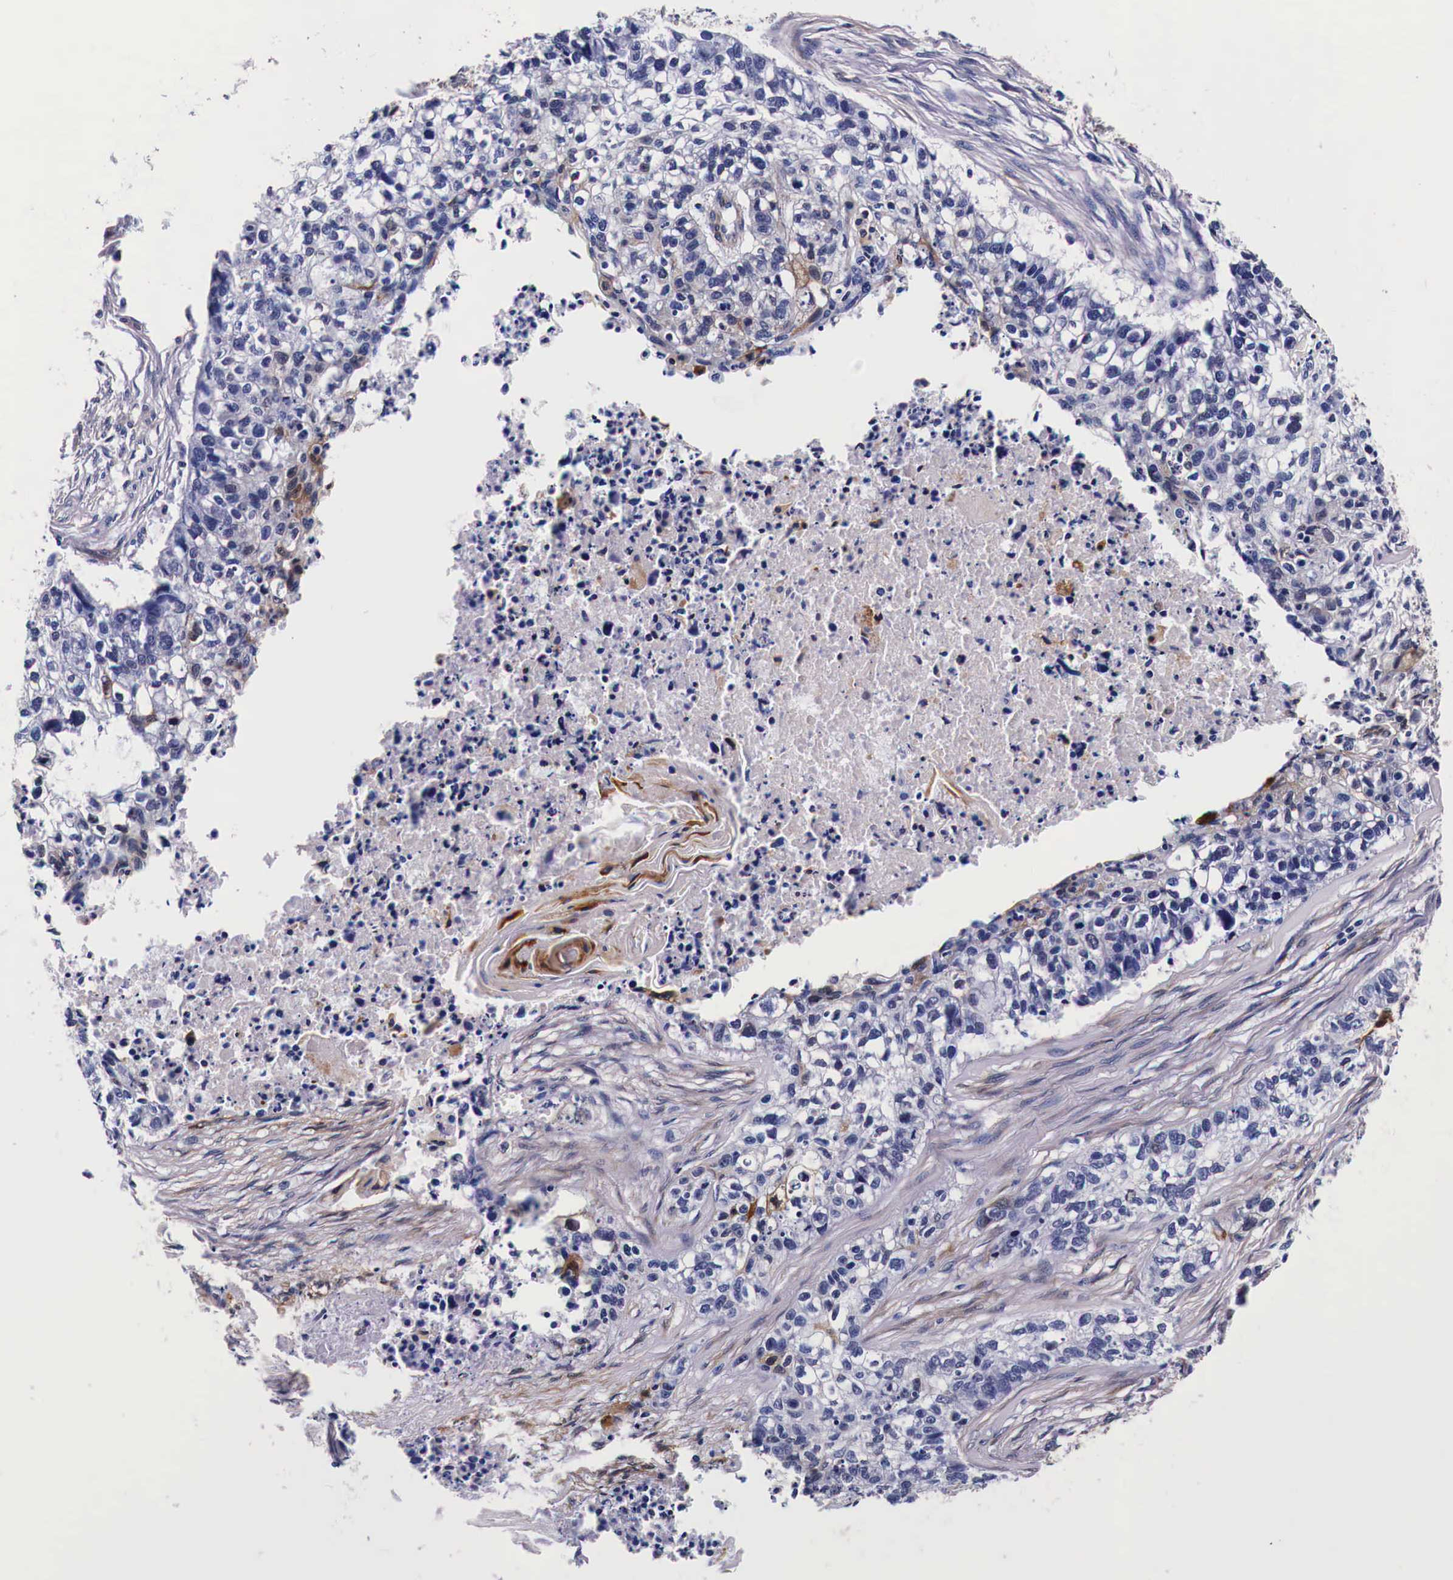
{"staining": {"intensity": "negative", "quantity": "none", "location": "none"}, "tissue": "lung cancer", "cell_type": "Tumor cells", "image_type": "cancer", "snomed": [{"axis": "morphology", "description": "Squamous cell carcinoma, NOS"}, {"axis": "topography", "description": "Lymph node"}, {"axis": "topography", "description": "Lung"}], "caption": "Lung cancer was stained to show a protein in brown. There is no significant expression in tumor cells. (Brightfield microscopy of DAB (3,3'-diaminobenzidine) immunohistochemistry (IHC) at high magnification).", "gene": "HSPB1", "patient": {"sex": "male", "age": 74}}